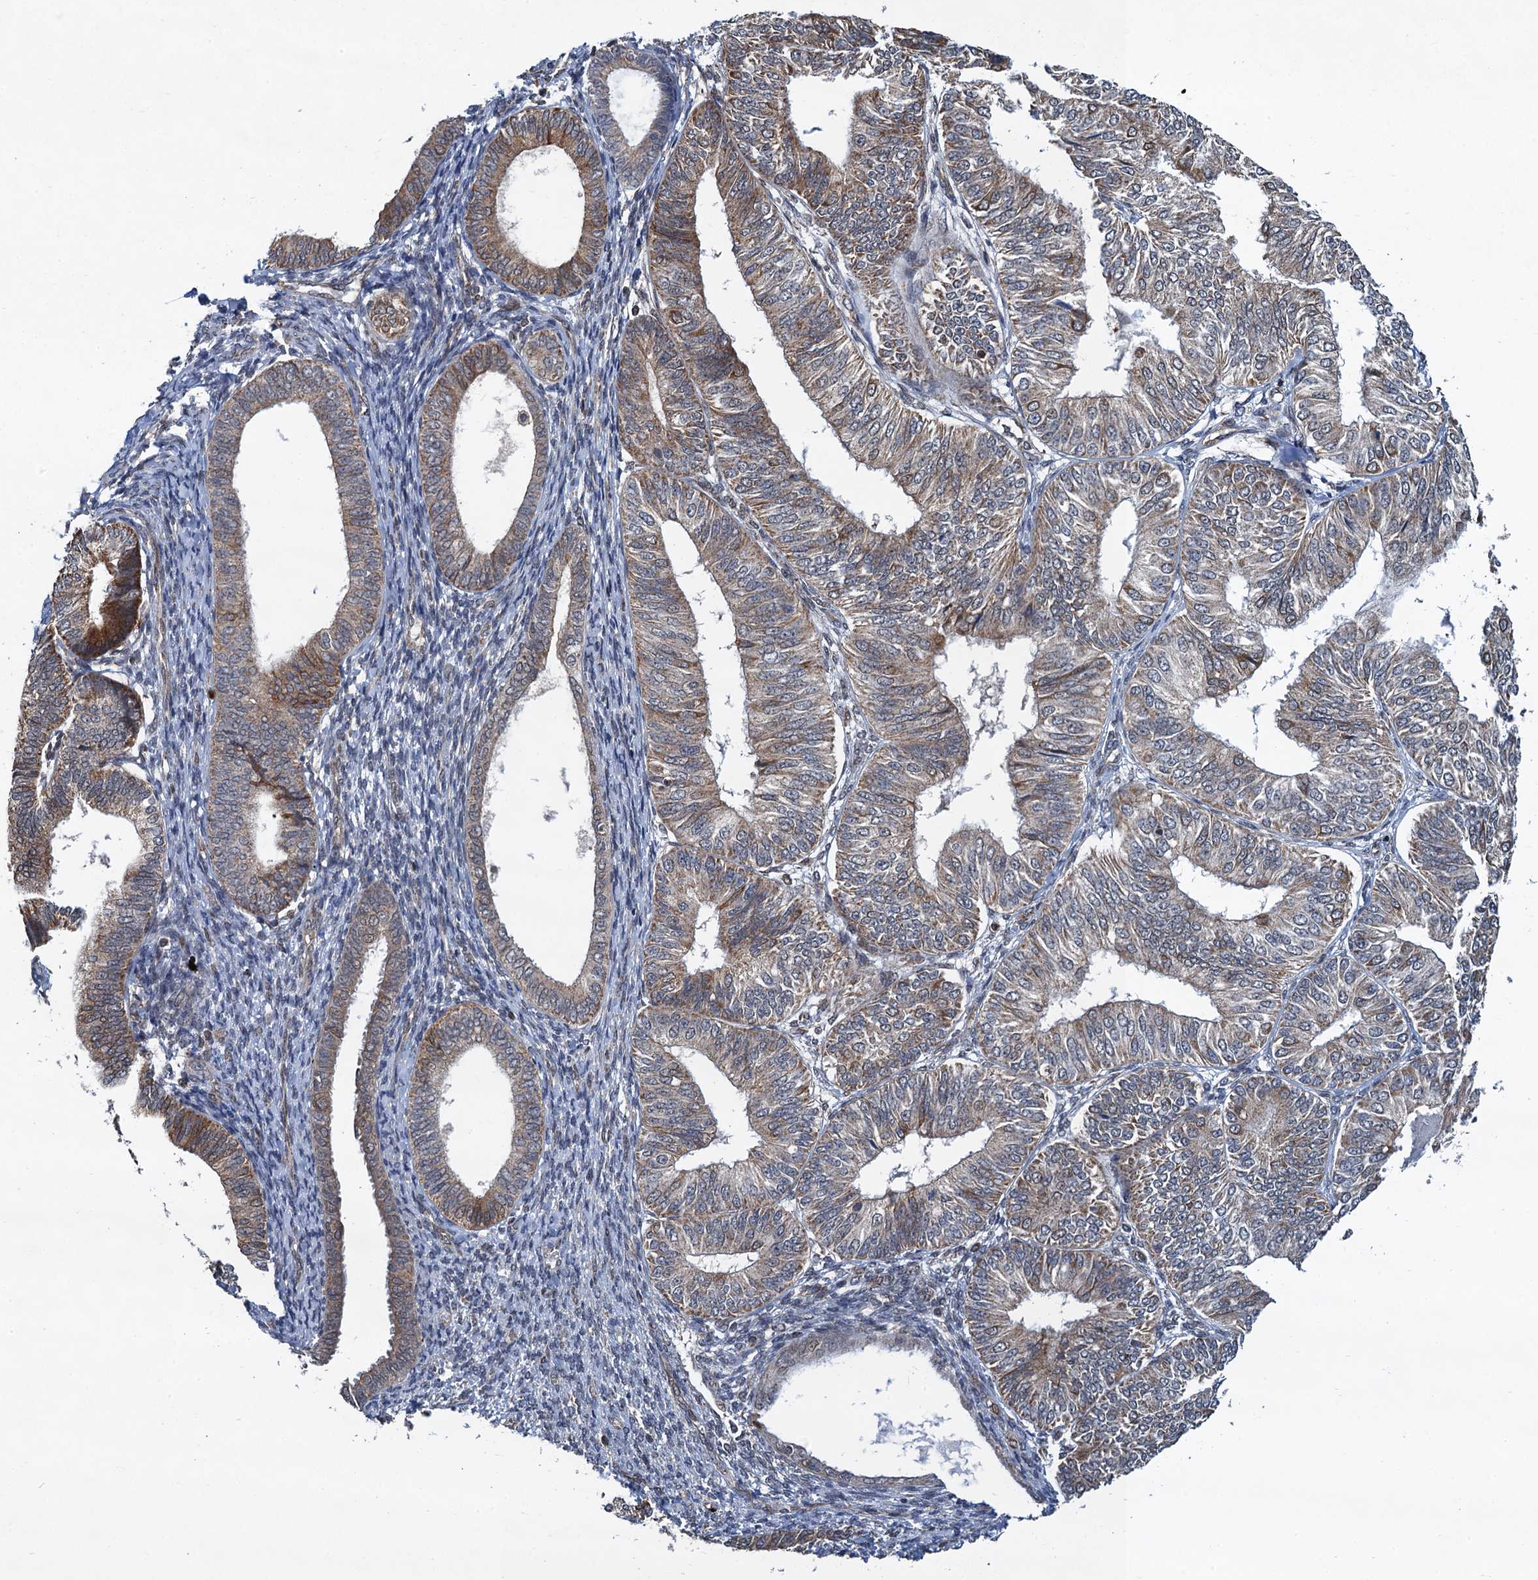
{"staining": {"intensity": "weak", "quantity": ">75%", "location": "cytoplasmic/membranous"}, "tissue": "endometrial cancer", "cell_type": "Tumor cells", "image_type": "cancer", "snomed": [{"axis": "morphology", "description": "Adenocarcinoma, NOS"}, {"axis": "topography", "description": "Endometrium"}], "caption": "A brown stain shows weak cytoplasmic/membranous expression of a protein in human endometrial cancer tumor cells.", "gene": "CMPK2", "patient": {"sex": "female", "age": 58}}